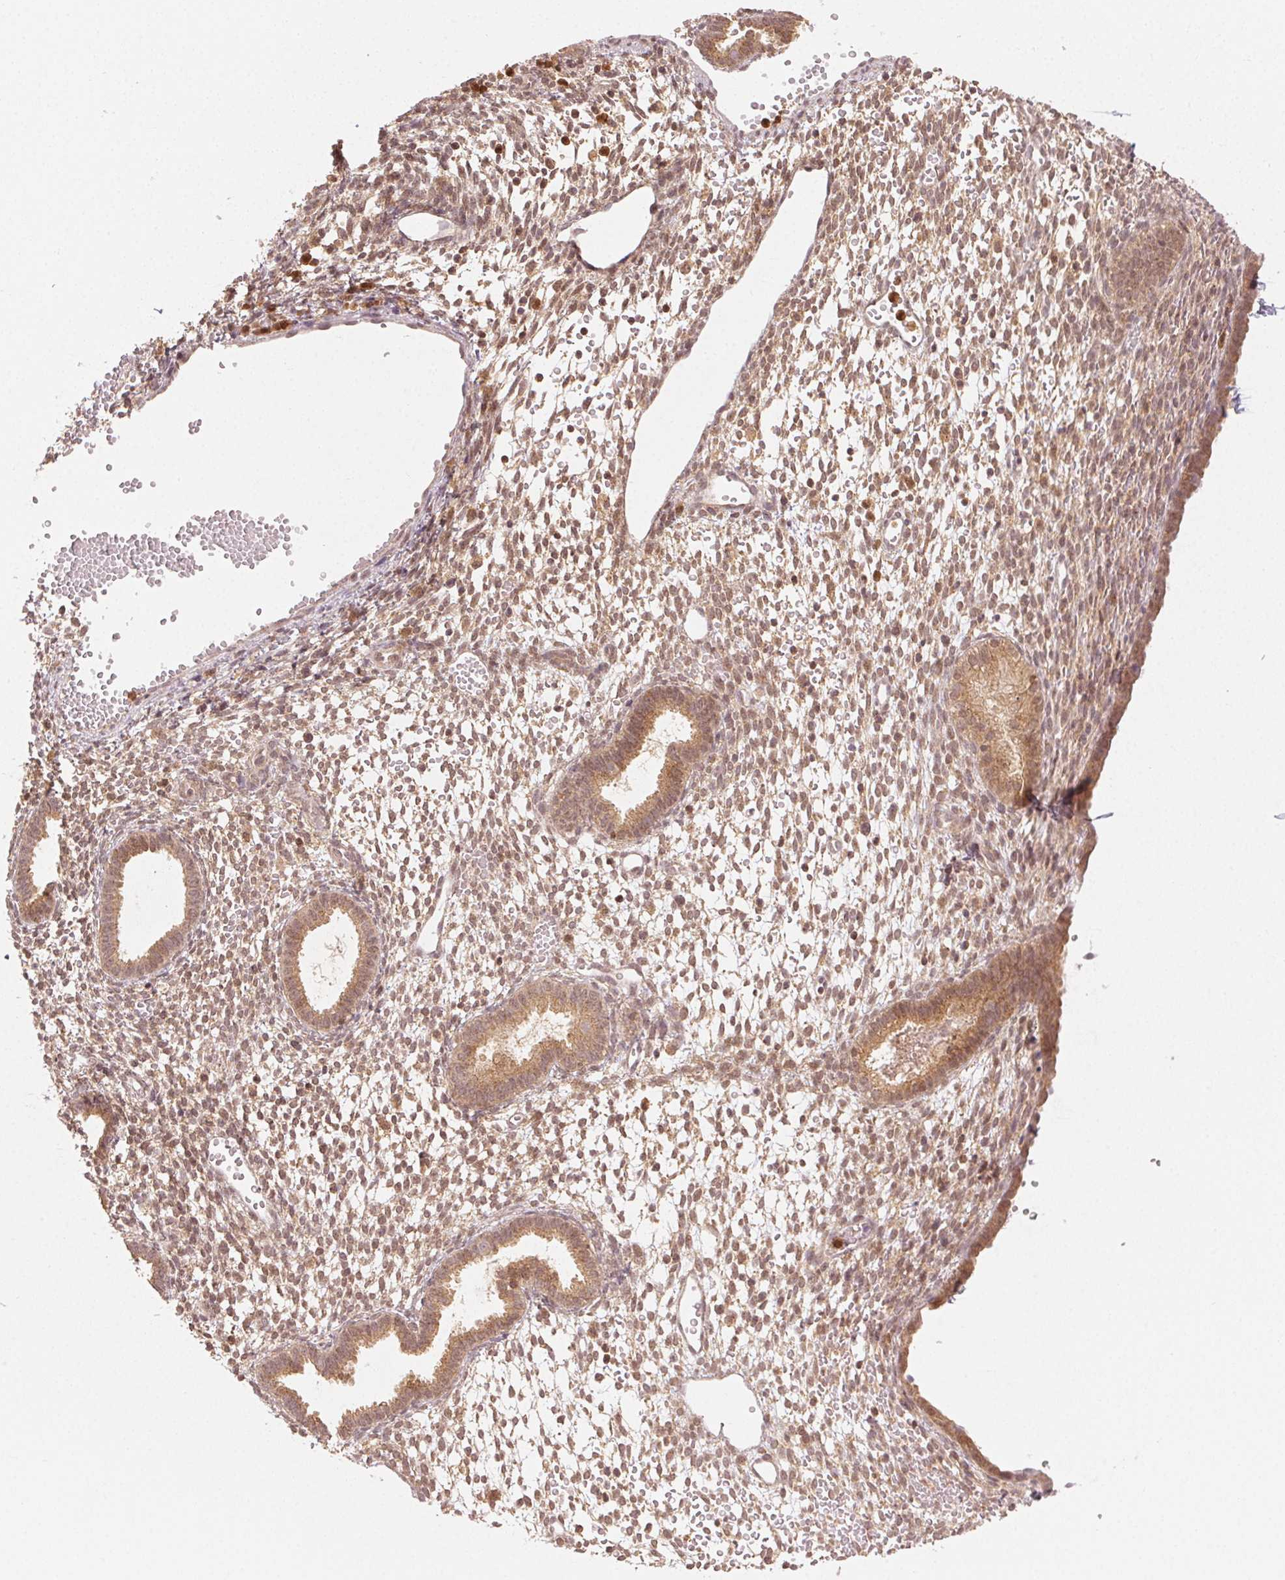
{"staining": {"intensity": "moderate", "quantity": "25%-75%", "location": "cytoplasmic/membranous,nuclear"}, "tissue": "endometrium", "cell_type": "Cells in endometrial stroma", "image_type": "normal", "snomed": [{"axis": "morphology", "description": "Normal tissue, NOS"}, {"axis": "topography", "description": "Endometrium"}], "caption": "DAB immunohistochemical staining of benign endometrium displays moderate cytoplasmic/membranous,nuclear protein positivity in about 25%-75% of cells in endometrial stroma.", "gene": "MAPK14", "patient": {"sex": "female", "age": 36}}